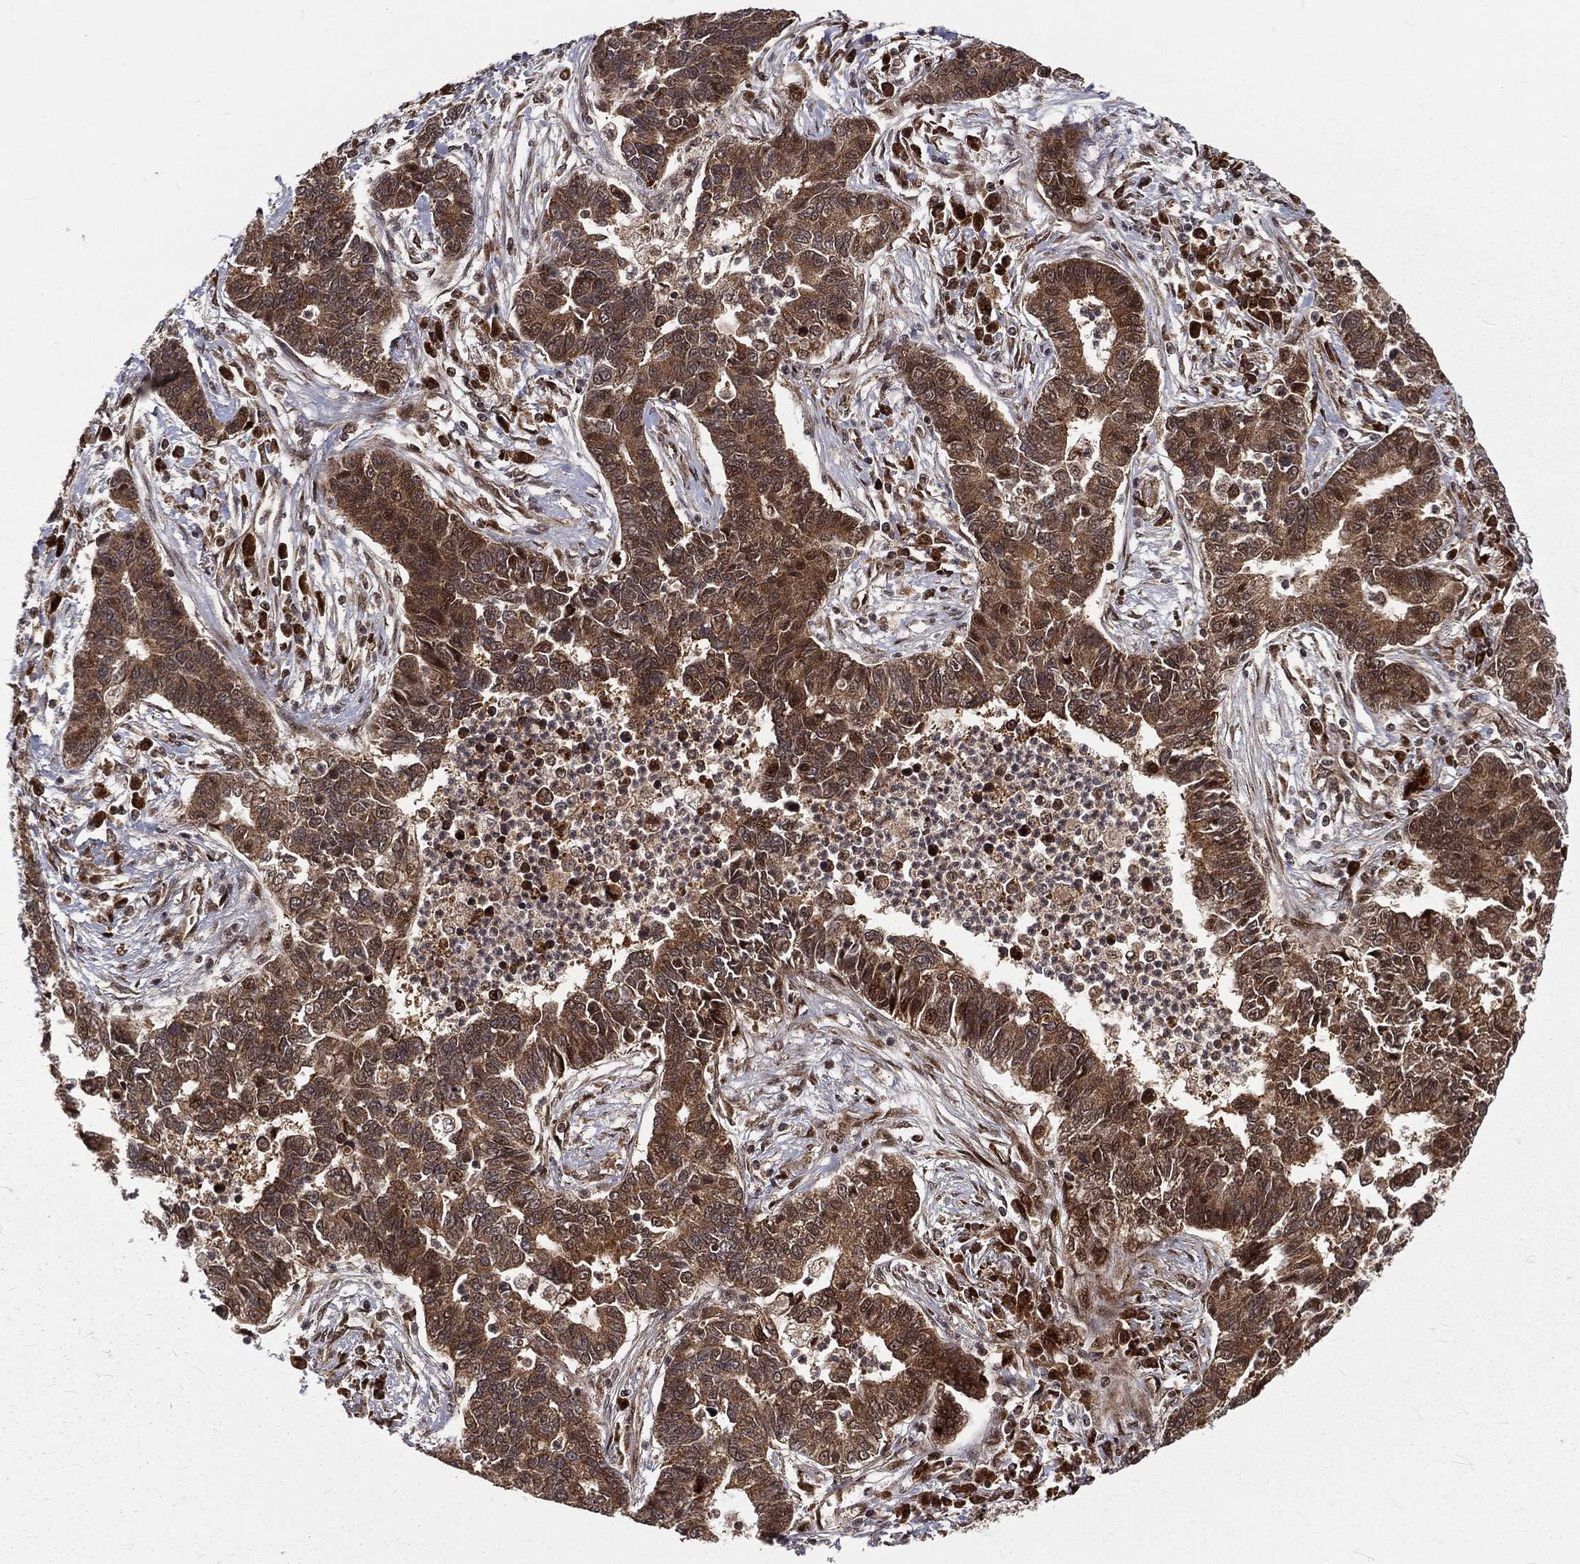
{"staining": {"intensity": "strong", "quantity": ">75%", "location": "cytoplasmic/membranous"}, "tissue": "lung cancer", "cell_type": "Tumor cells", "image_type": "cancer", "snomed": [{"axis": "morphology", "description": "Adenocarcinoma, NOS"}, {"axis": "topography", "description": "Lung"}], "caption": "Tumor cells exhibit high levels of strong cytoplasmic/membranous staining in about >75% of cells in adenocarcinoma (lung).", "gene": "MDM2", "patient": {"sex": "female", "age": 57}}